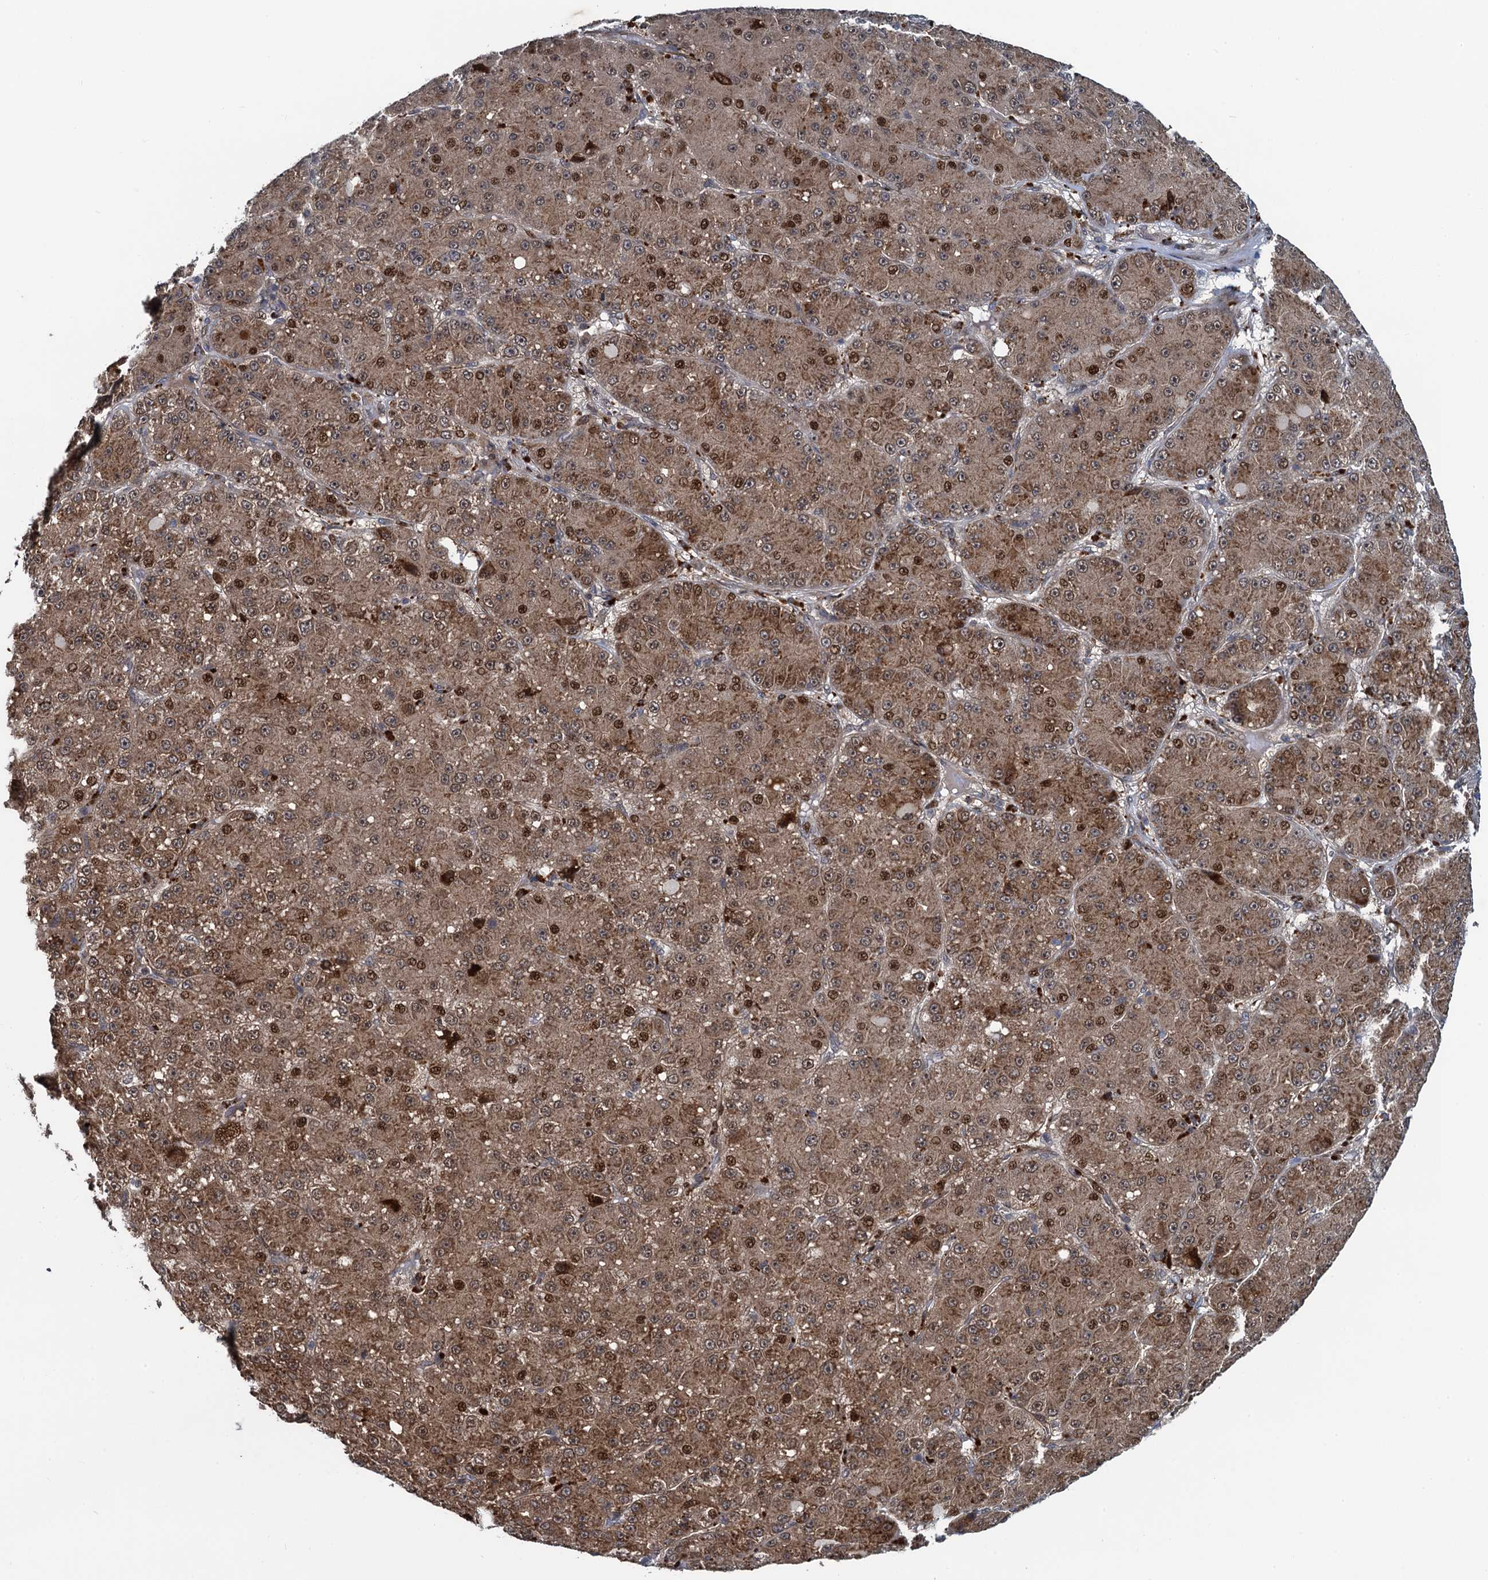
{"staining": {"intensity": "moderate", "quantity": ">75%", "location": "cytoplasmic/membranous,nuclear"}, "tissue": "liver cancer", "cell_type": "Tumor cells", "image_type": "cancer", "snomed": [{"axis": "morphology", "description": "Carcinoma, Hepatocellular, NOS"}, {"axis": "topography", "description": "Liver"}], "caption": "Human liver cancer stained with a protein marker exhibits moderate staining in tumor cells.", "gene": "ATOSA", "patient": {"sex": "male", "age": 67}}